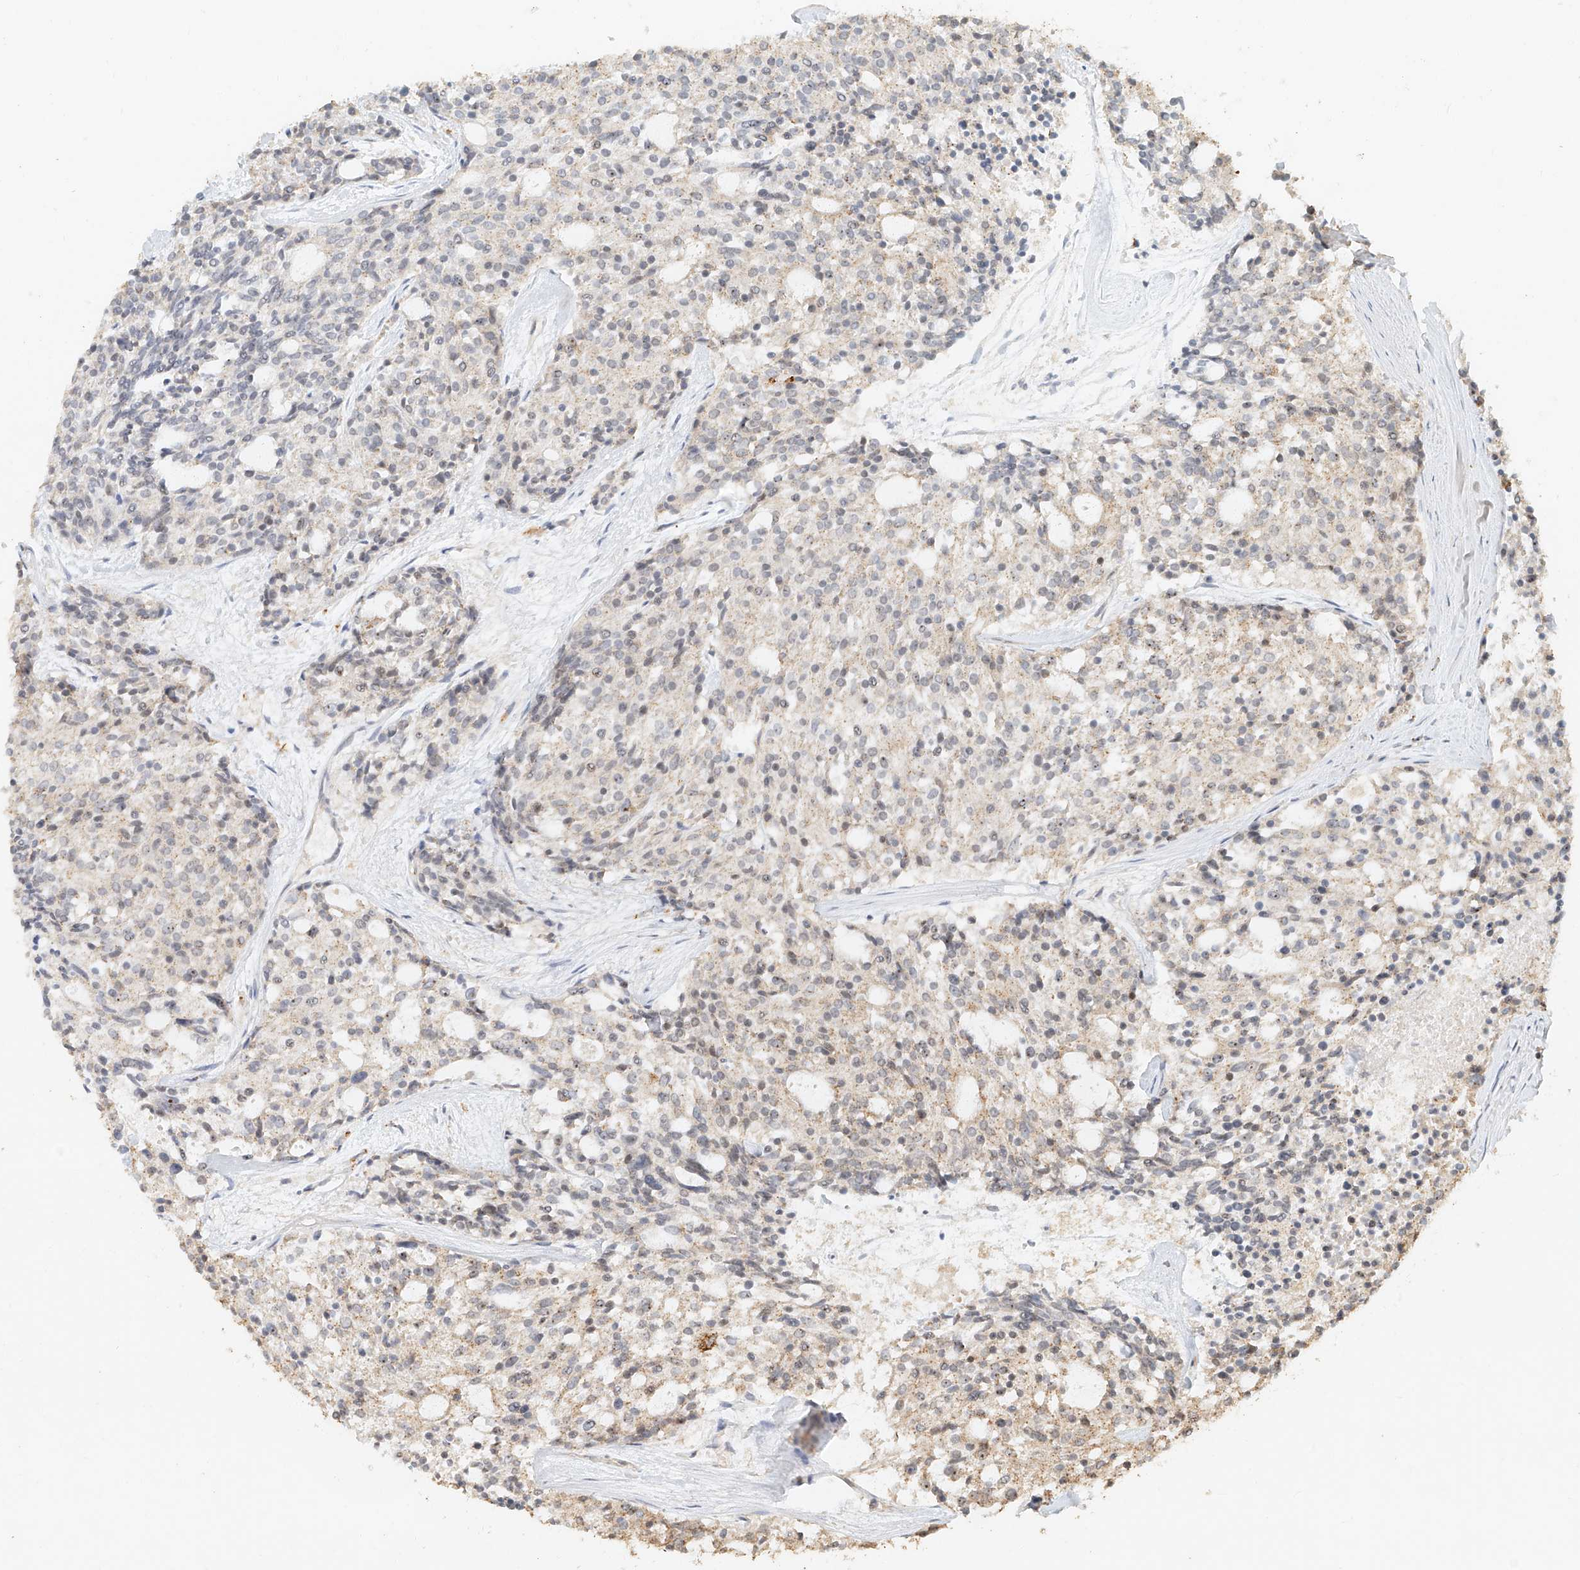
{"staining": {"intensity": "moderate", "quantity": "25%-75%", "location": "cytoplasmic/membranous"}, "tissue": "carcinoid", "cell_type": "Tumor cells", "image_type": "cancer", "snomed": [{"axis": "morphology", "description": "Carcinoid, malignant, NOS"}, {"axis": "topography", "description": "Pancreas"}], "caption": "Protein expression analysis of human carcinoid reveals moderate cytoplasmic/membranous staining in about 25%-75% of tumor cells.", "gene": "CXorf58", "patient": {"sex": "female", "age": 54}}